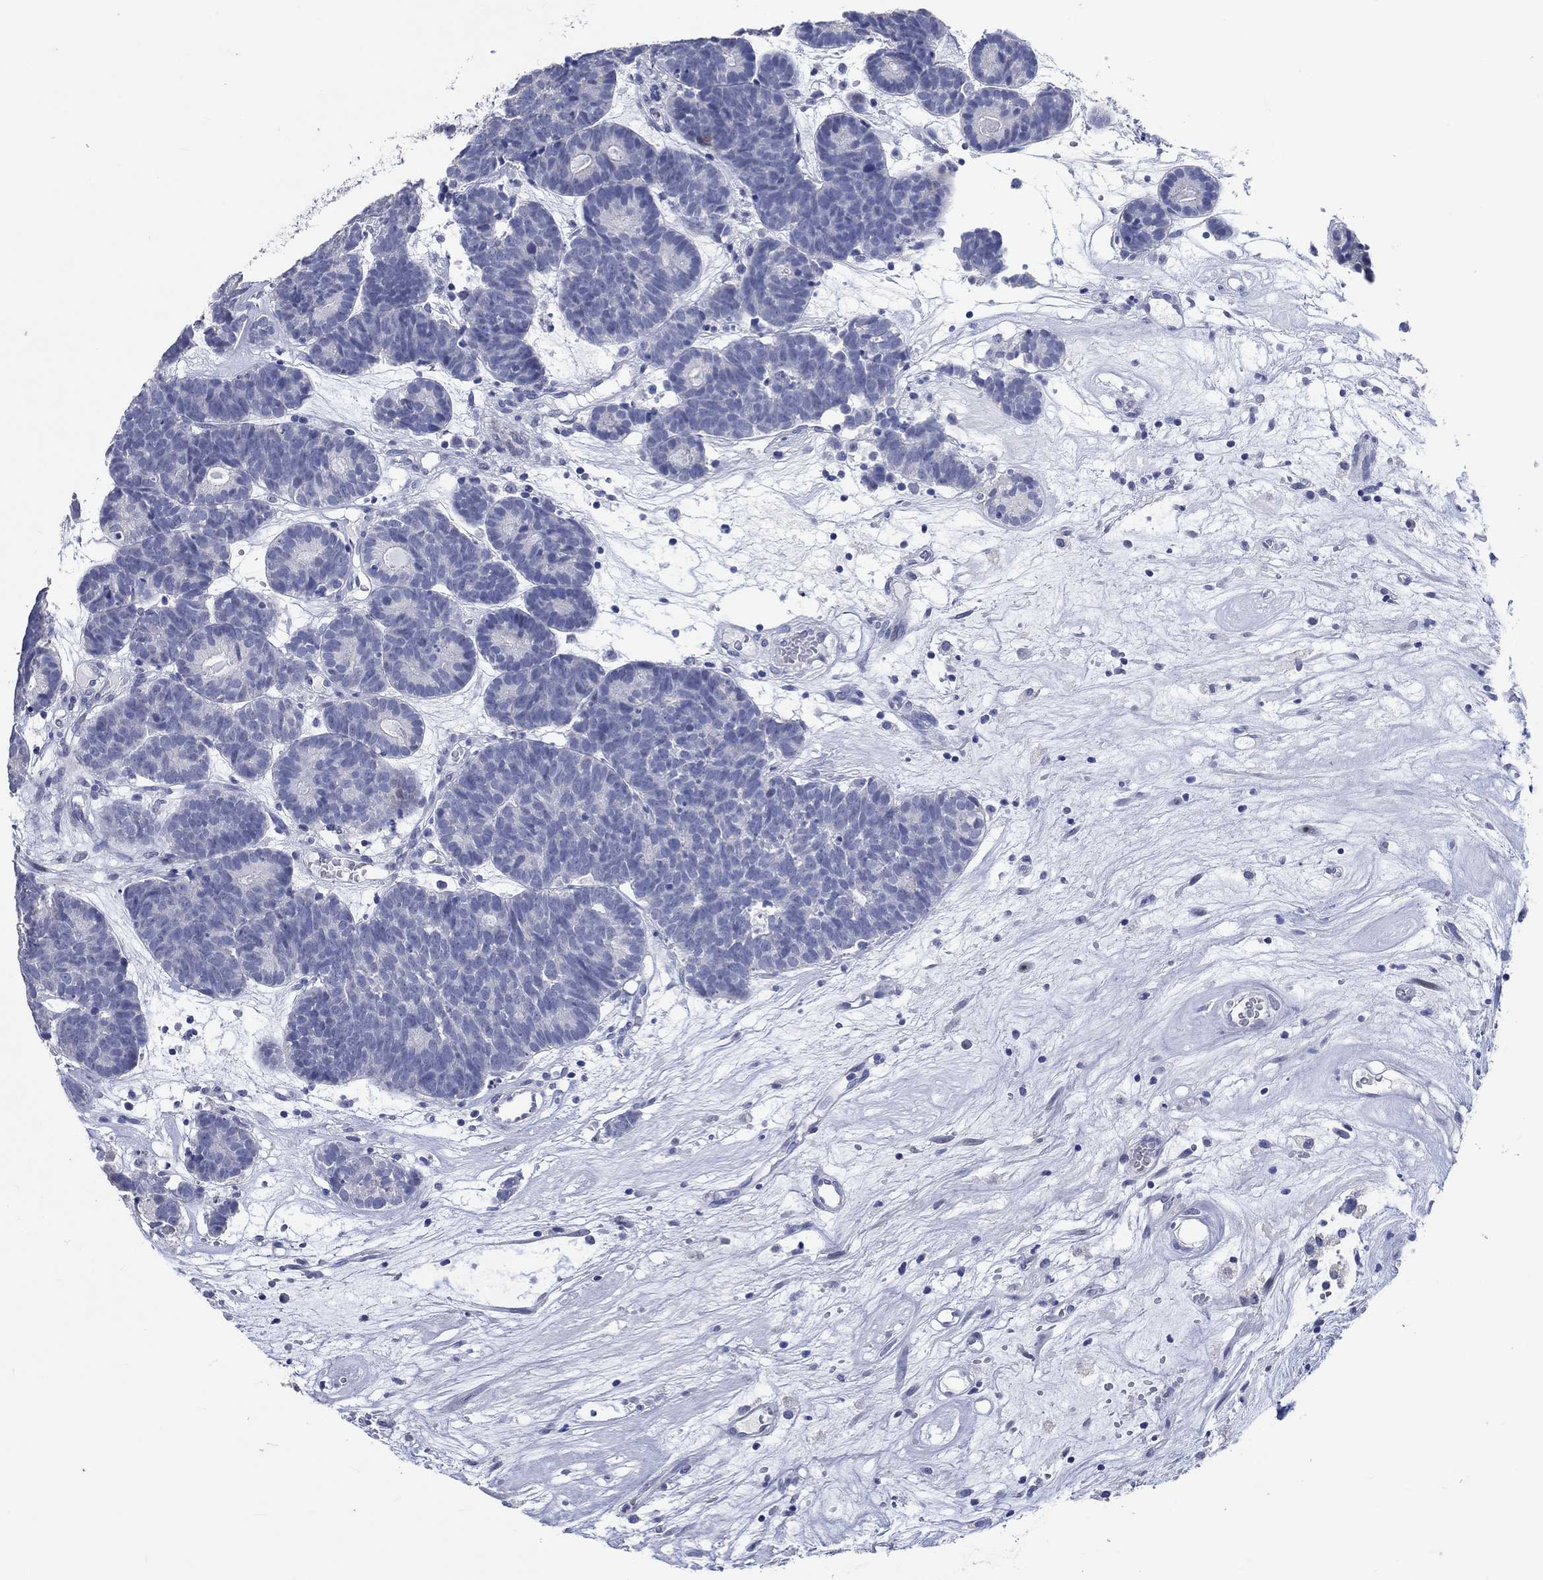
{"staining": {"intensity": "negative", "quantity": "none", "location": "none"}, "tissue": "head and neck cancer", "cell_type": "Tumor cells", "image_type": "cancer", "snomed": [{"axis": "morphology", "description": "Adenocarcinoma, NOS"}, {"axis": "topography", "description": "Head-Neck"}], "caption": "A photomicrograph of adenocarcinoma (head and neck) stained for a protein exhibits no brown staining in tumor cells.", "gene": "C4orf47", "patient": {"sex": "female", "age": 81}}